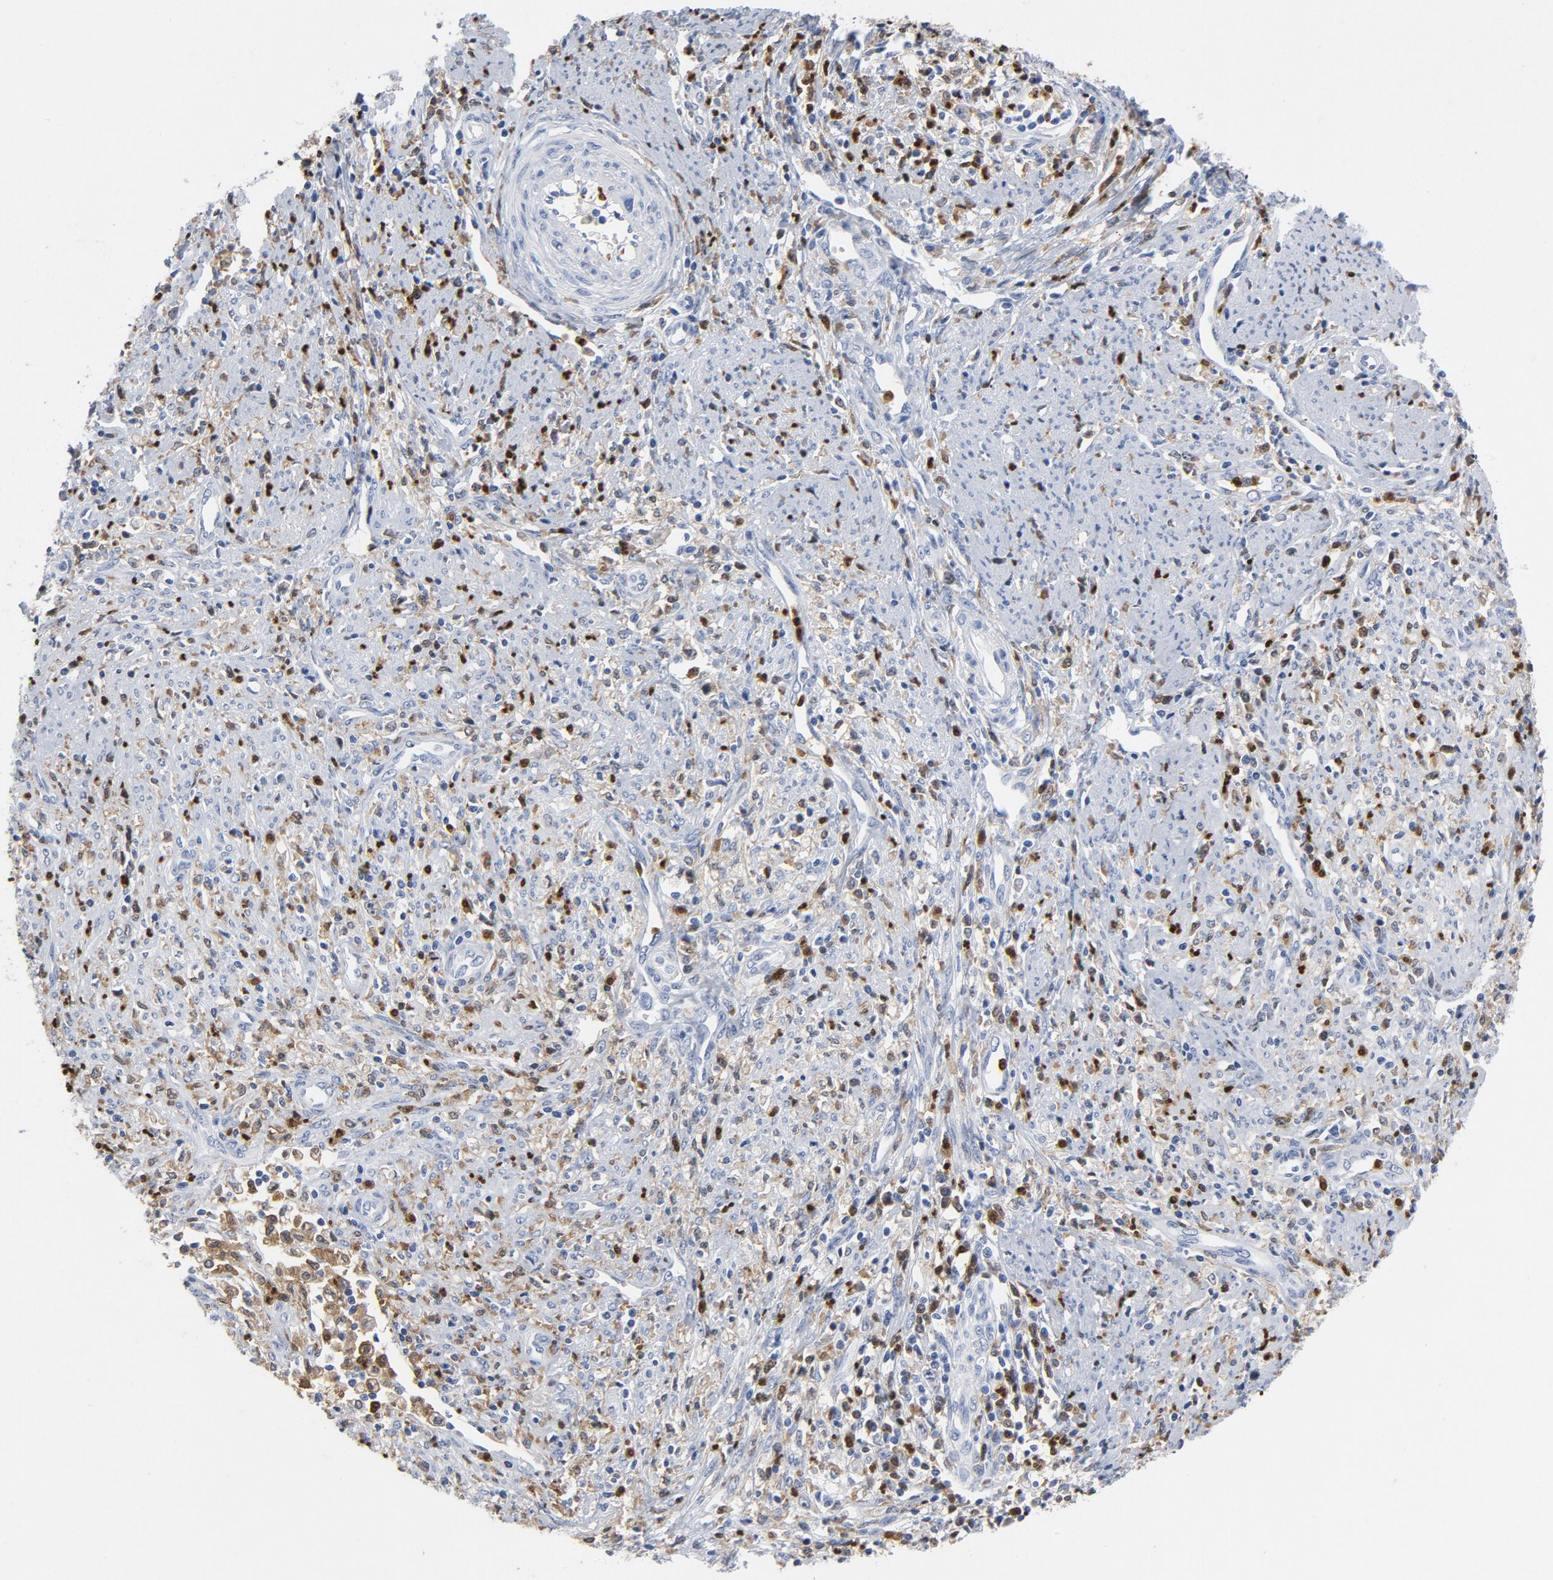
{"staining": {"intensity": "weak", "quantity": "25%-75%", "location": "cytoplasmic/membranous"}, "tissue": "cervical cancer", "cell_type": "Tumor cells", "image_type": "cancer", "snomed": [{"axis": "morphology", "description": "Adenocarcinoma, NOS"}, {"axis": "topography", "description": "Cervix"}], "caption": "The histopathology image exhibits staining of cervical adenocarcinoma, revealing weak cytoplasmic/membranous protein expression (brown color) within tumor cells.", "gene": "NCF1", "patient": {"sex": "female", "age": 36}}